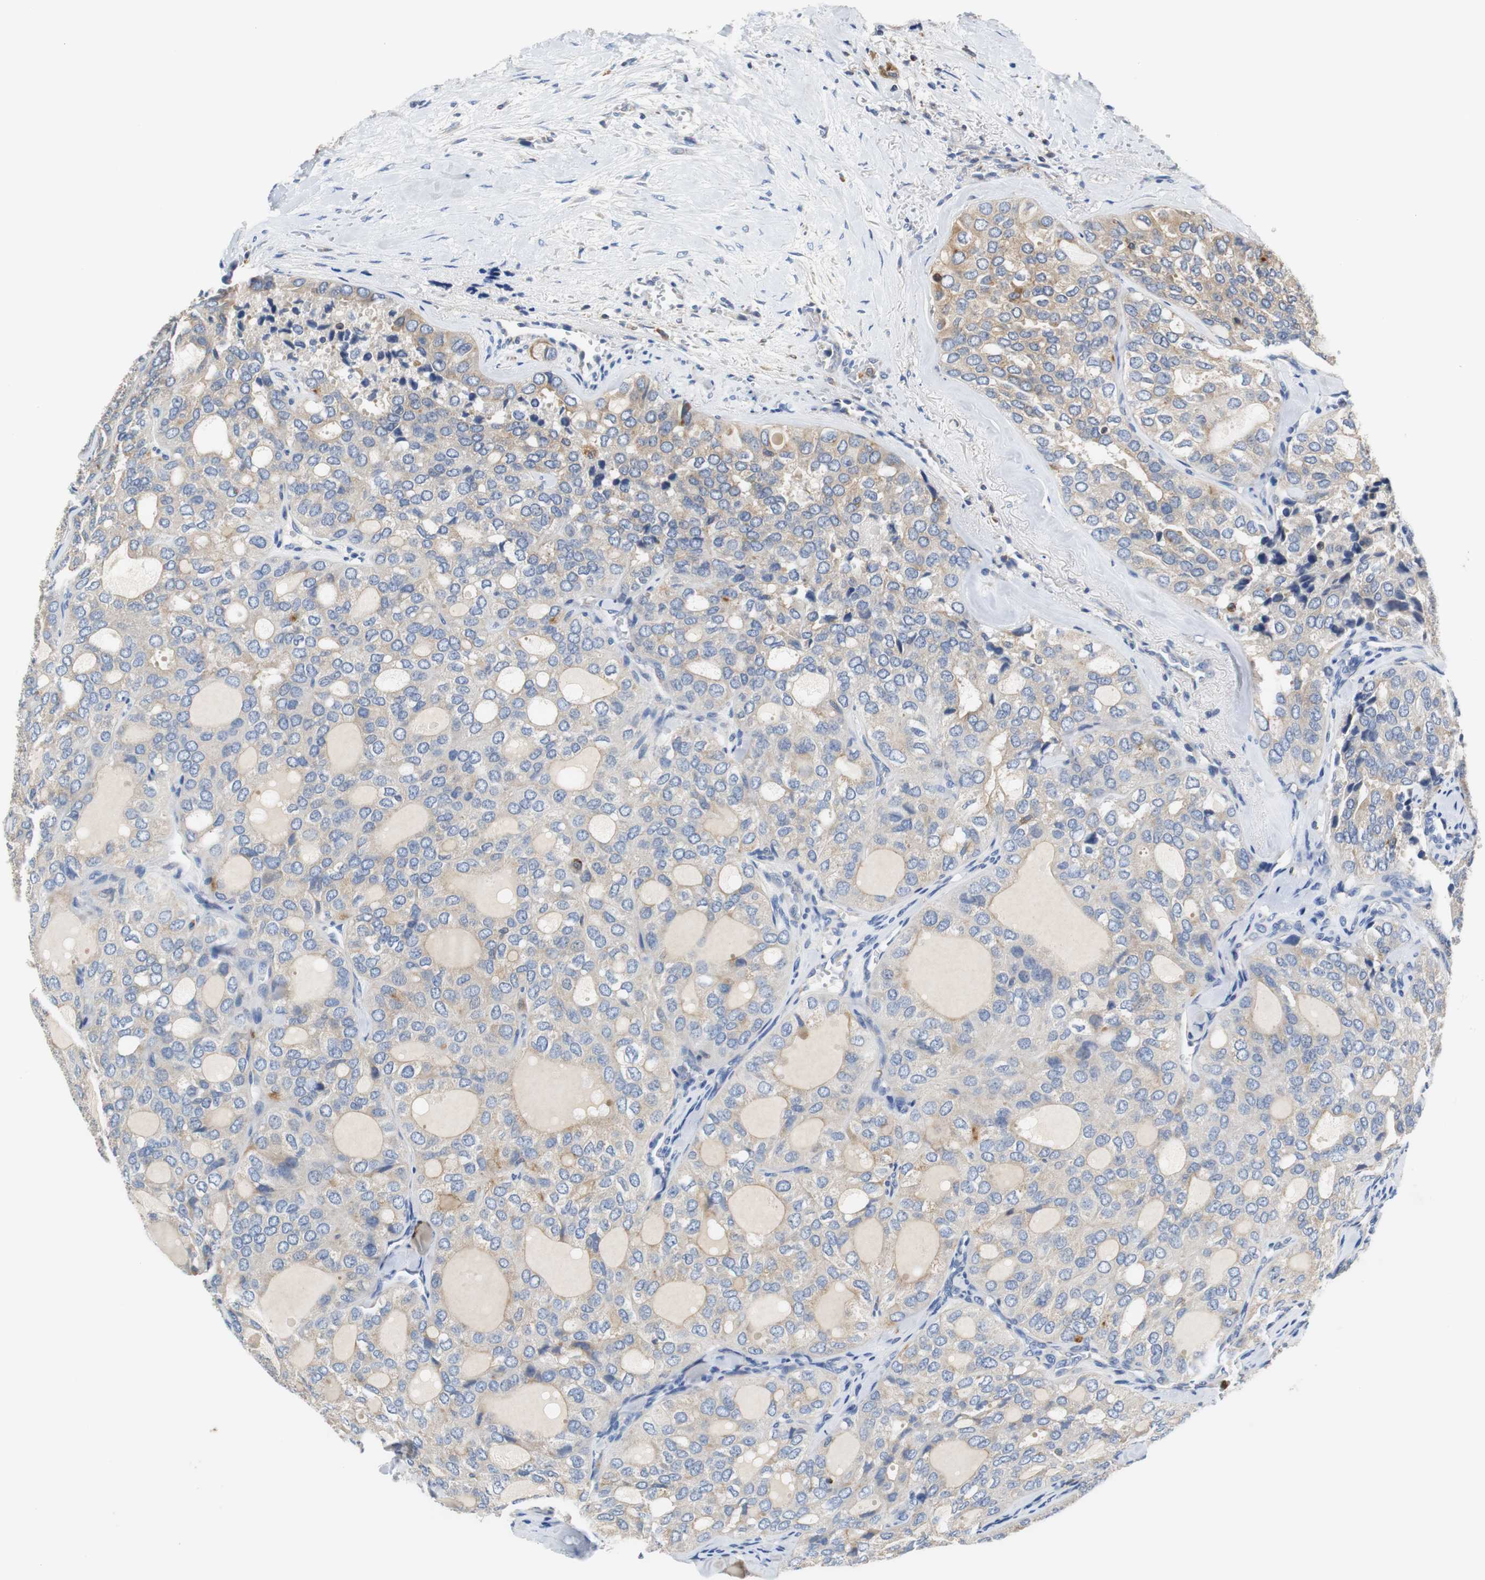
{"staining": {"intensity": "weak", "quantity": "25%-75%", "location": "cytoplasmic/membranous"}, "tissue": "thyroid cancer", "cell_type": "Tumor cells", "image_type": "cancer", "snomed": [{"axis": "morphology", "description": "Follicular adenoma carcinoma, NOS"}, {"axis": "topography", "description": "Thyroid gland"}], "caption": "Brown immunohistochemical staining in human thyroid follicular adenoma carcinoma displays weak cytoplasmic/membranous staining in about 25%-75% of tumor cells.", "gene": "VAMP8", "patient": {"sex": "male", "age": 75}}